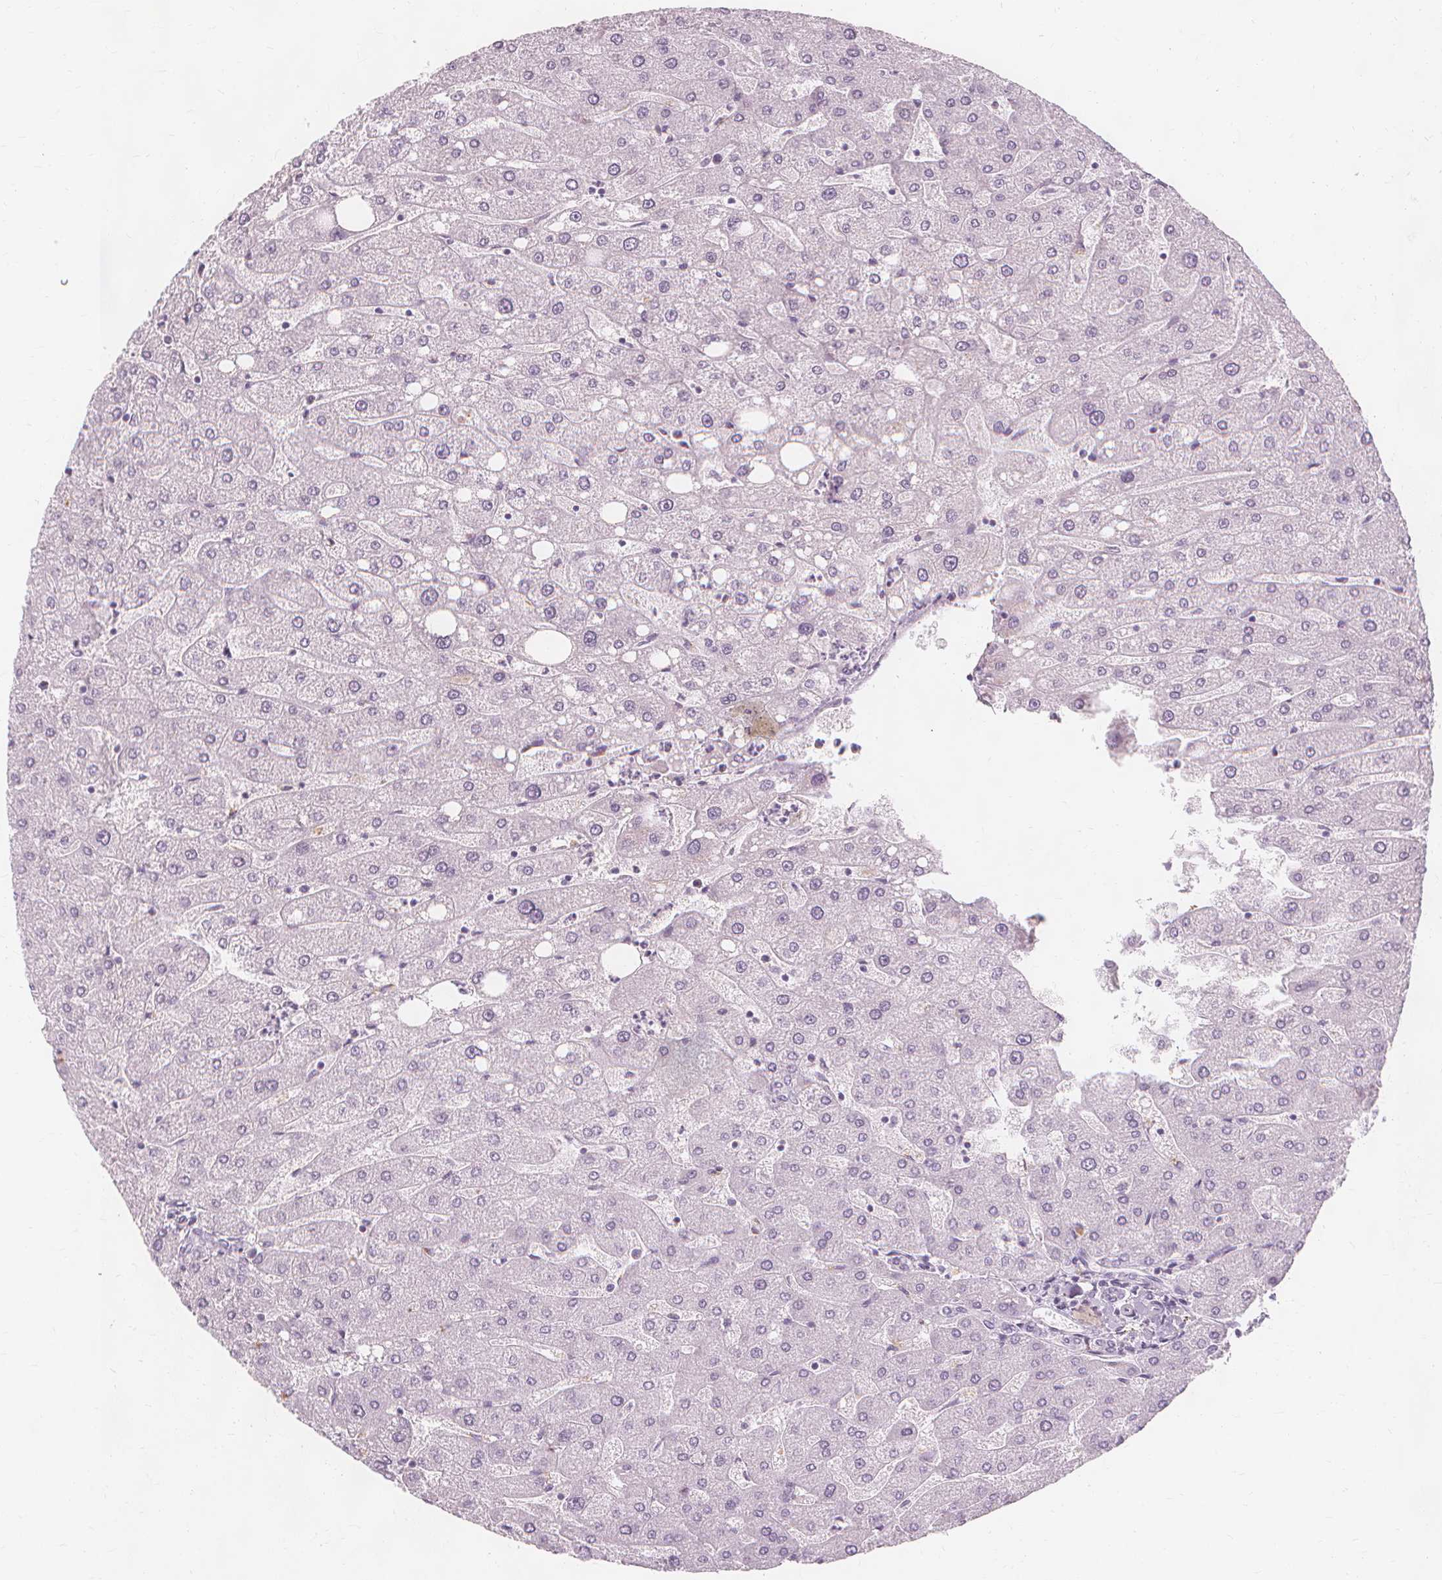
{"staining": {"intensity": "negative", "quantity": "none", "location": "none"}, "tissue": "liver", "cell_type": "Cholangiocytes", "image_type": "normal", "snomed": [{"axis": "morphology", "description": "Normal tissue, NOS"}, {"axis": "topography", "description": "Liver"}], "caption": "This micrograph is of unremarkable liver stained with IHC to label a protein in brown with the nuclei are counter-stained blue. There is no expression in cholangiocytes.", "gene": "TFF1", "patient": {"sex": "male", "age": 67}}